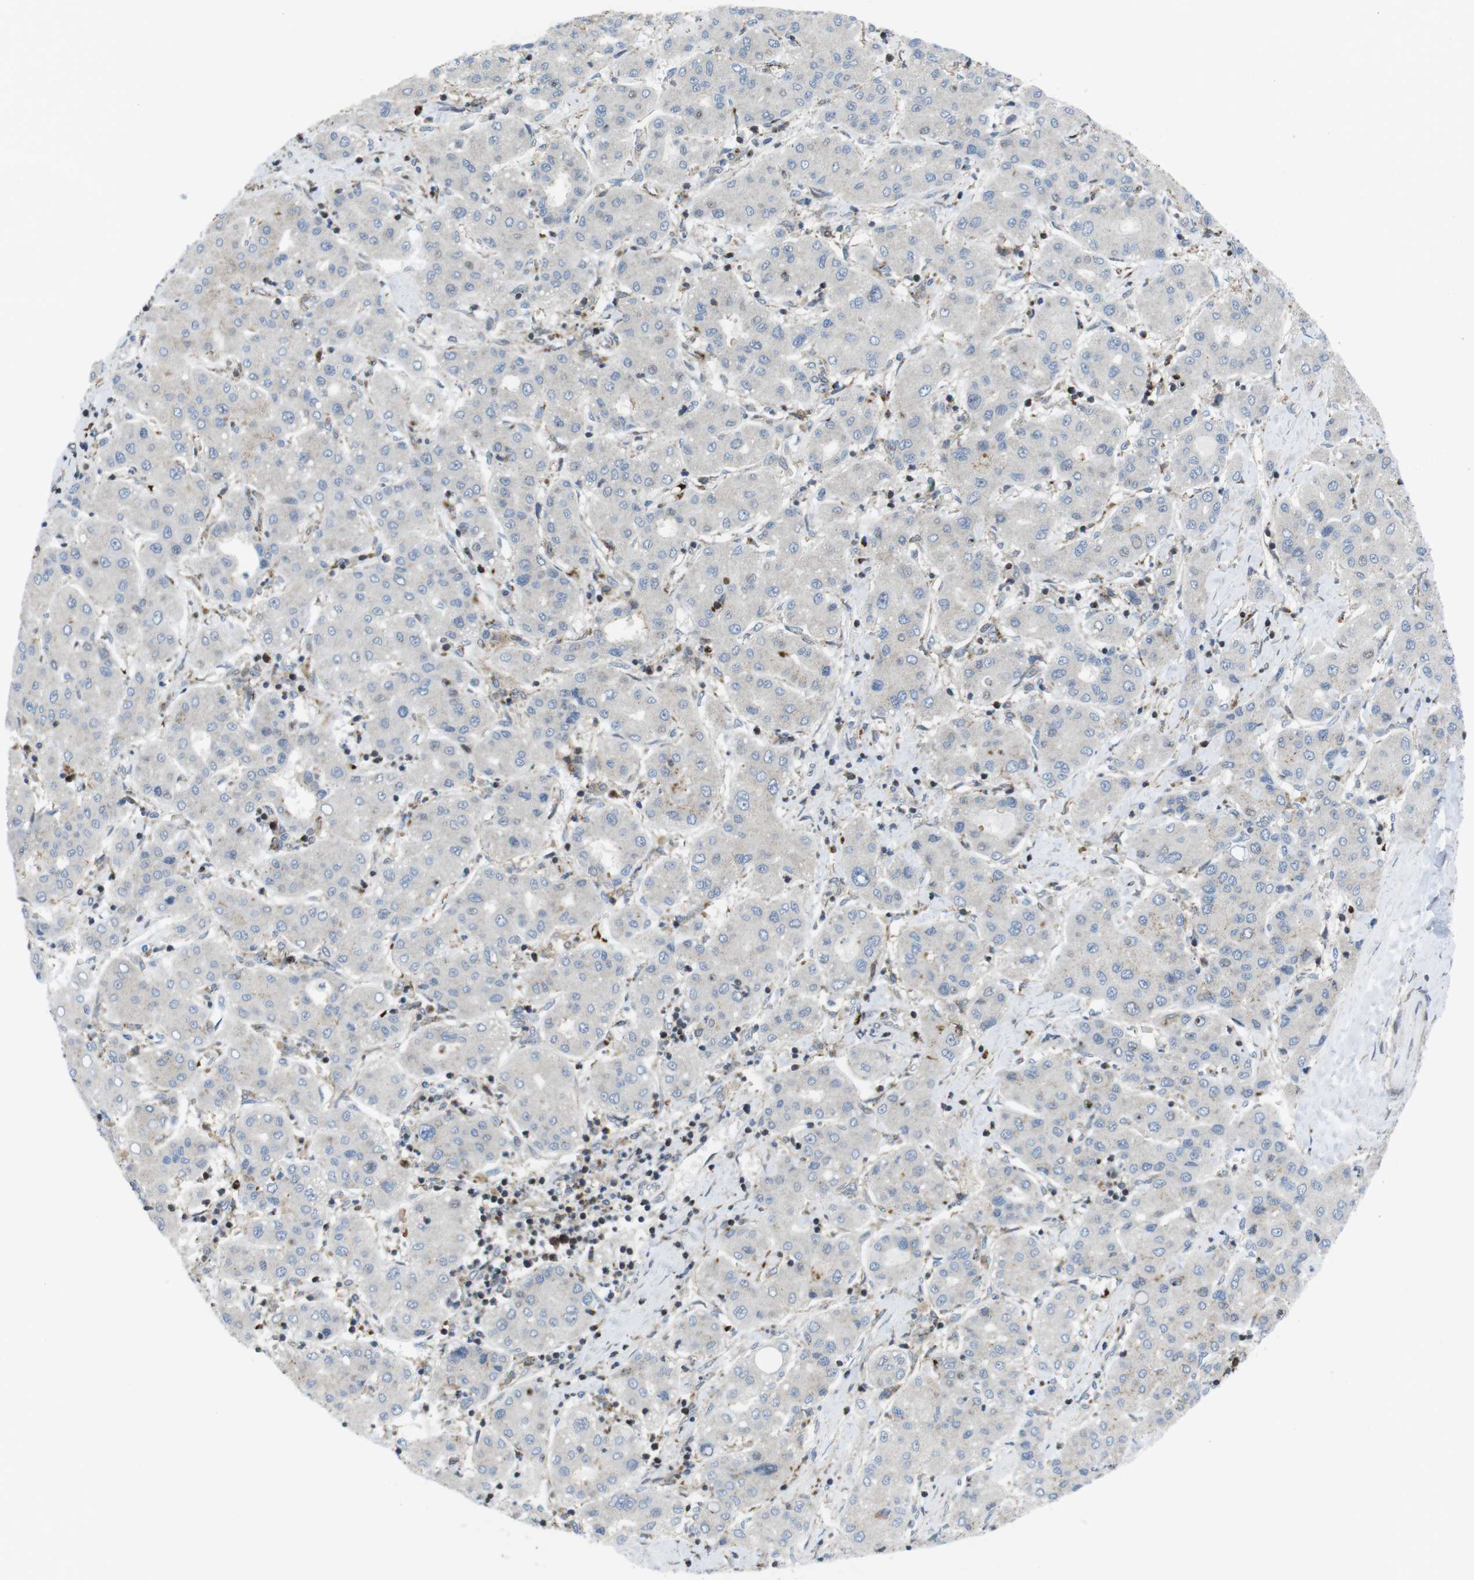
{"staining": {"intensity": "negative", "quantity": "none", "location": "none"}, "tissue": "liver cancer", "cell_type": "Tumor cells", "image_type": "cancer", "snomed": [{"axis": "morphology", "description": "Carcinoma, Hepatocellular, NOS"}, {"axis": "topography", "description": "Liver"}], "caption": "The immunohistochemistry (IHC) histopathology image has no significant staining in tumor cells of liver cancer tissue. Nuclei are stained in blue.", "gene": "CUL7", "patient": {"sex": "male", "age": 65}}